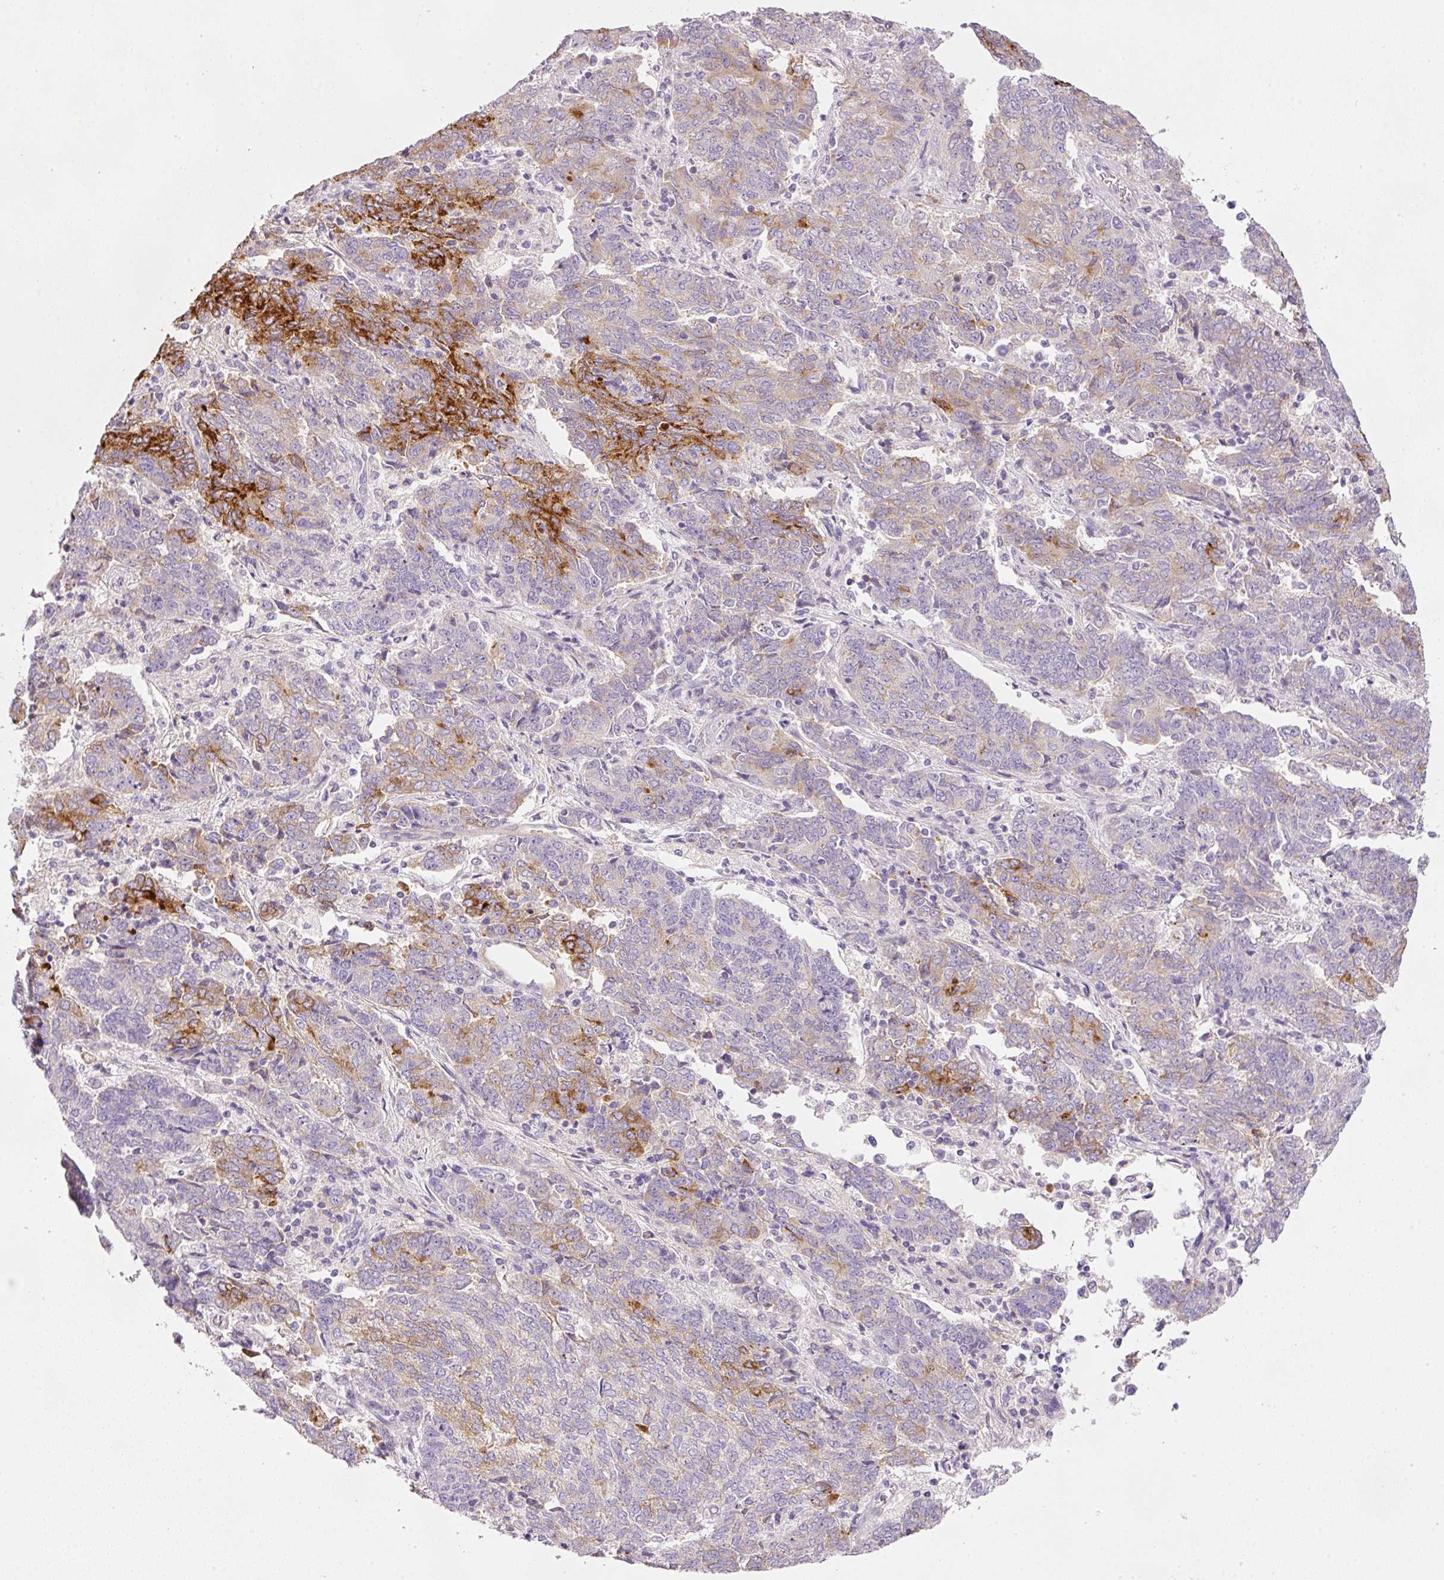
{"staining": {"intensity": "strong", "quantity": "<25%", "location": "cytoplasmic/membranous"}, "tissue": "endometrial cancer", "cell_type": "Tumor cells", "image_type": "cancer", "snomed": [{"axis": "morphology", "description": "Adenocarcinoma, NOS"}, {"axis": "topography", "description": "Endometrium"}], "caption": "An image of human endometrial cancer (adenocarcinoma) stained for a protein demonstrates strong cytoplasmic/membranous brown staining in tumor cells.", "gene": "KPNA5", "patient": {"sex": "female", "age": 80}}